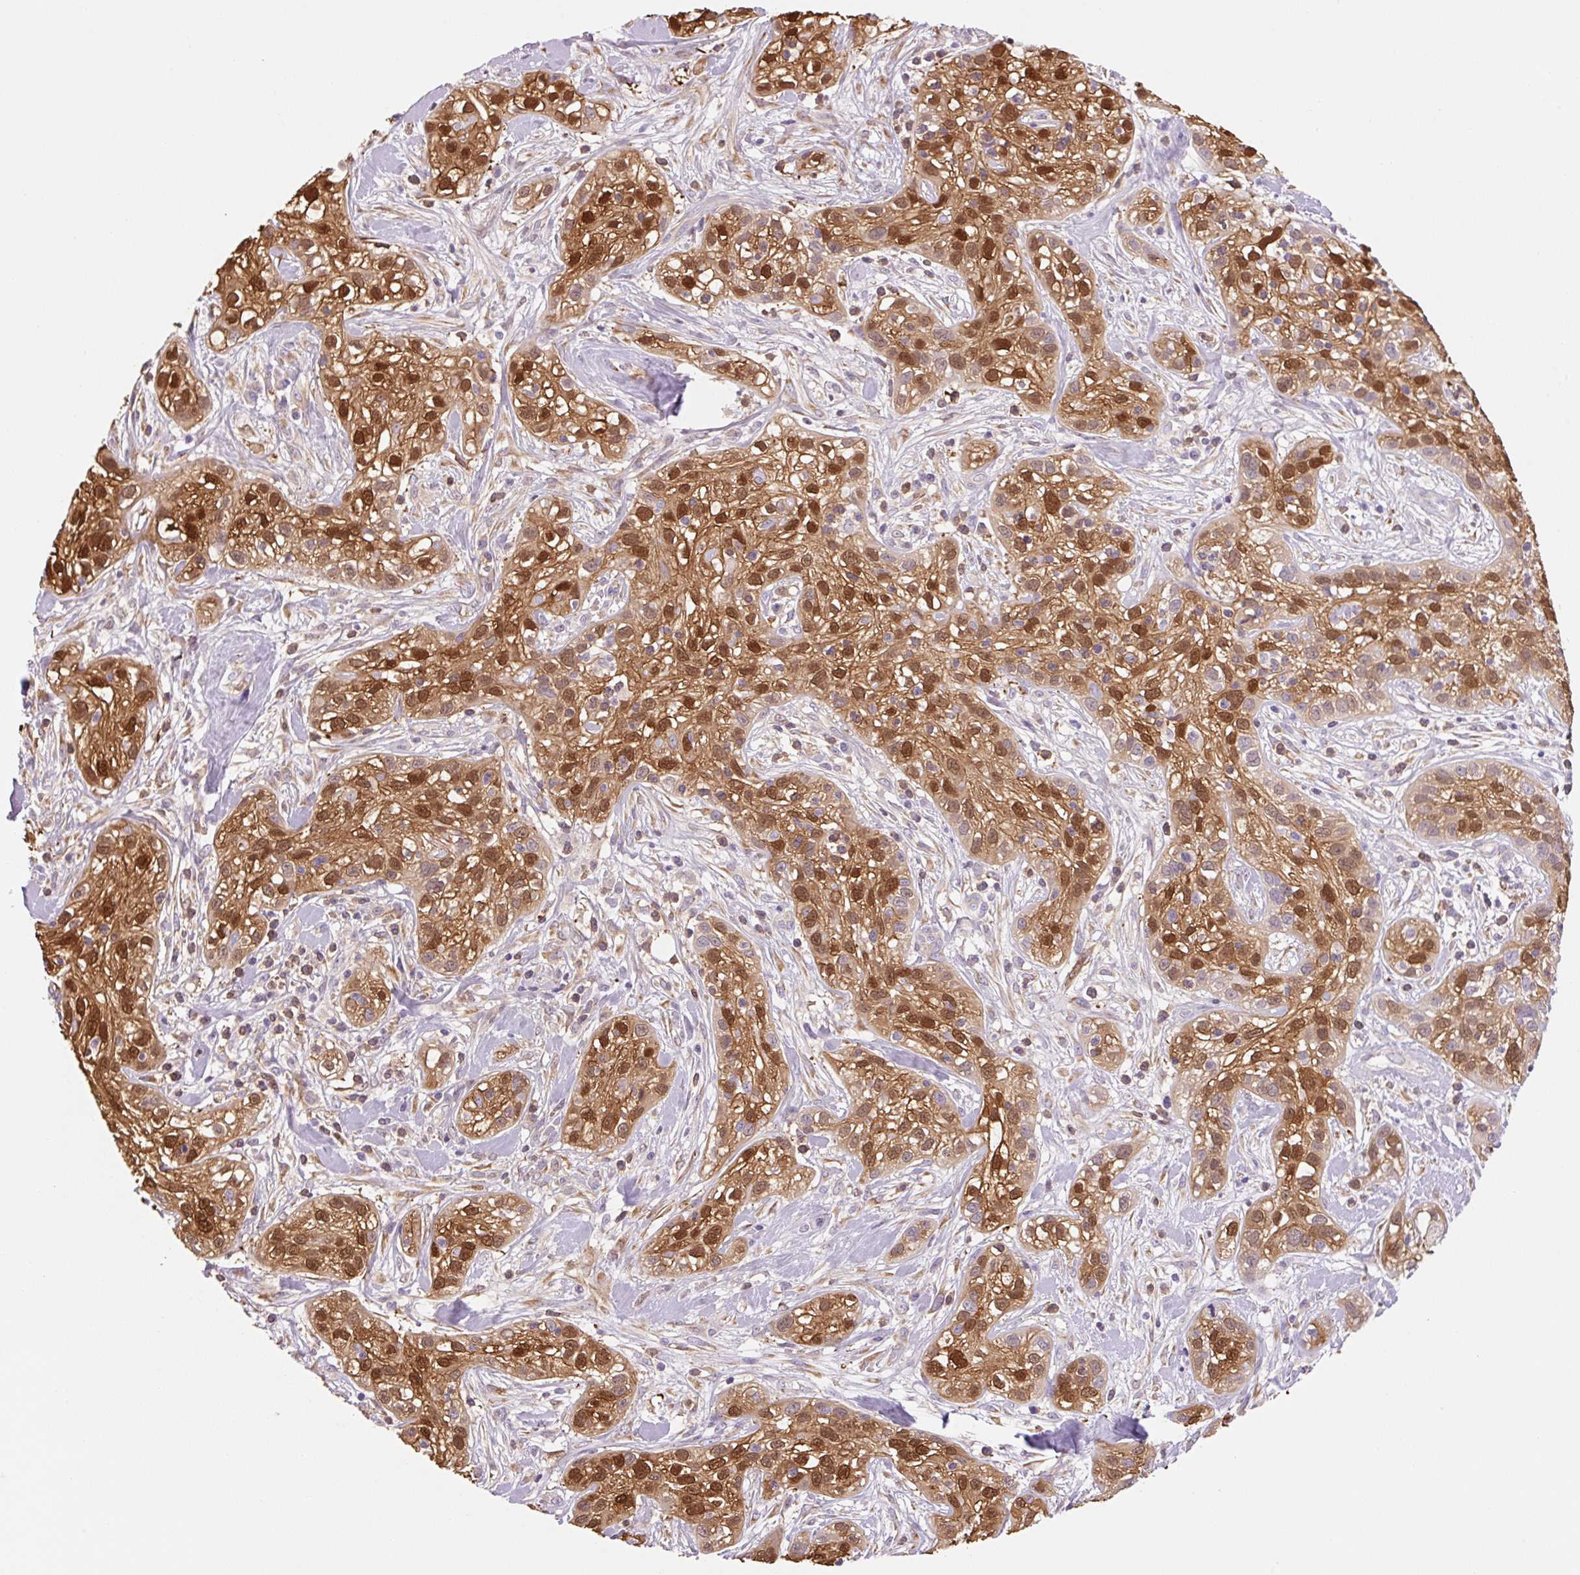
{"staining": {"intensity": "moderate", "quantity": ">75%", "location": "cytoplasmic/membranous,nuclear"}, "tissue": "skin cancer", "cell_type": "Tumor cells", "image_type": "cancer", "snomed": [{"axis": "morphology", "description": "Squamous cell carcinoma, NOS"}, {"axis": "topography", "description": "Skin"}], "caption": "Protein staining displays moderate cytoplasmic/membranous and nuclear positivity in about >75% of tumor cells in skin squamous cell carcinoma.", "gene": "FABP5", "patient": {"sex": "male", "age": 82}}